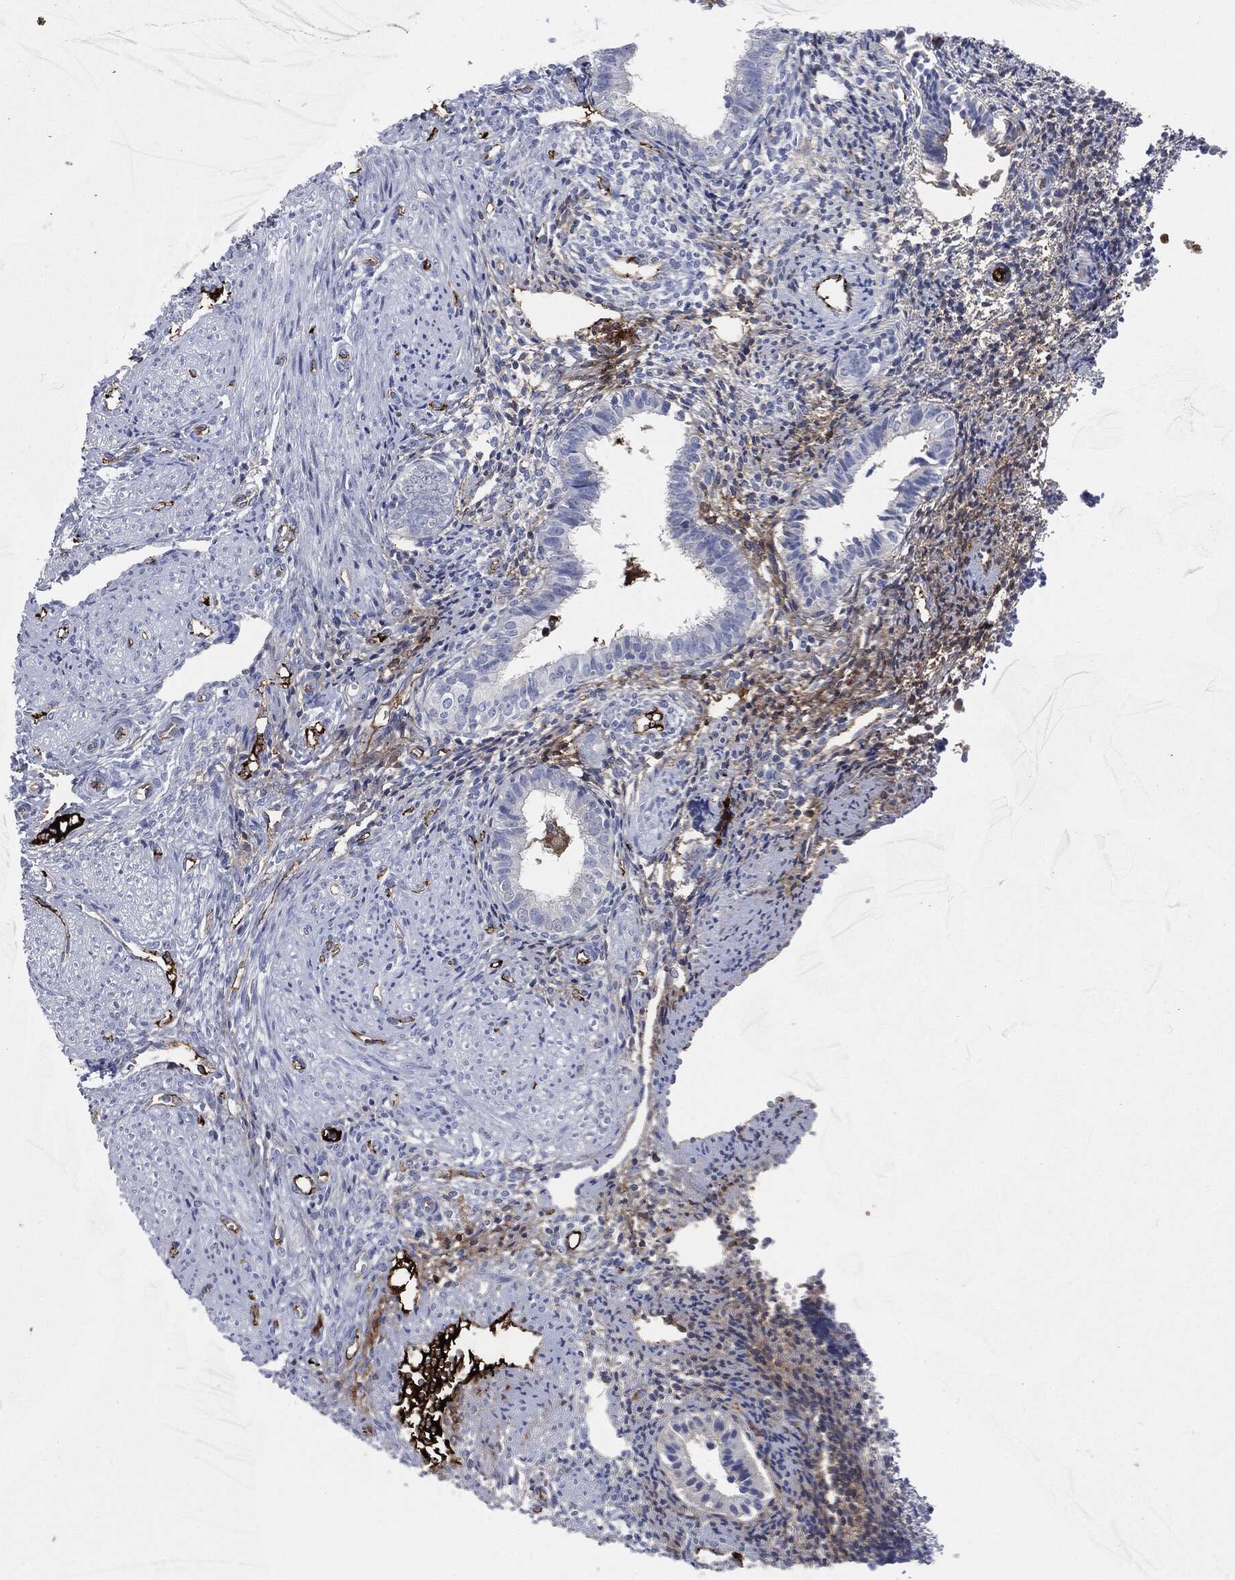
{"staining": {"intensity": "moderate", "quantity": "25%-75%", "location": "cytoplasmic/membranous"}, "tissue": "endometrium", "cell_type": "Cells in endometrial stroma", "image_type": "normal", "snomed": [{"axis": "morphology", "description": "Normal tissue, NOS"}, {"axis": "topography", "description": "Endometrium"}], "caption": "Moderate cytoplasmic/membranous protein expression is identified in about 25%-75% of cells in endometrial stroma in endometrium.", "gene": "APOB", "patient": {"sex": "female", "age": 47}}